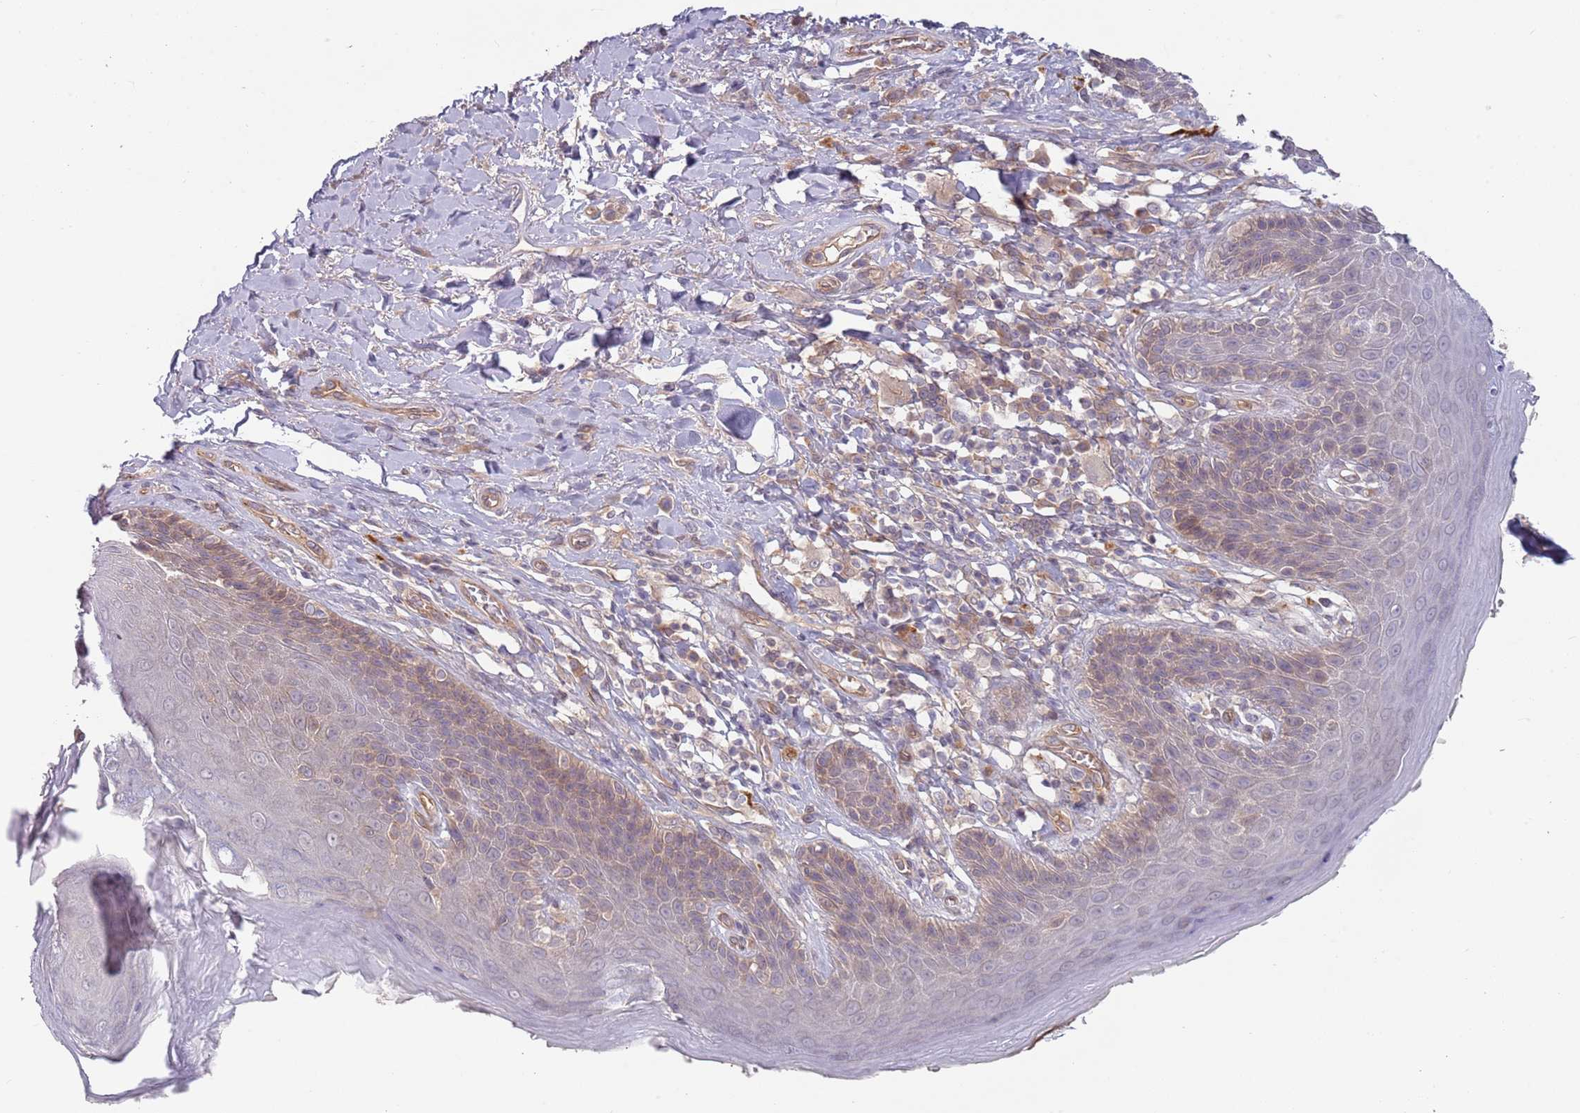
{"staining": {"intensity": "moderate", "quantity": "<25%", "location": "cytoplasmic/membranous"}, "tissue": "skin", "cell_type": "Epidermal cells", "image_type": "normal", "snomed": [{"axis": "morphology", "description": "Normal tissue, NOS"}, {"axis": "topography", "description": "Anal"}], "caption": "The photomicrograph displays immunohistochemical staining of unremarkable skin. There is moderate cytoplasmic/membranous positivity is appreciated in about <25% of epidermal cells.", "gene": "SAV1", "patient": {"sex": "female", "age": 89}}